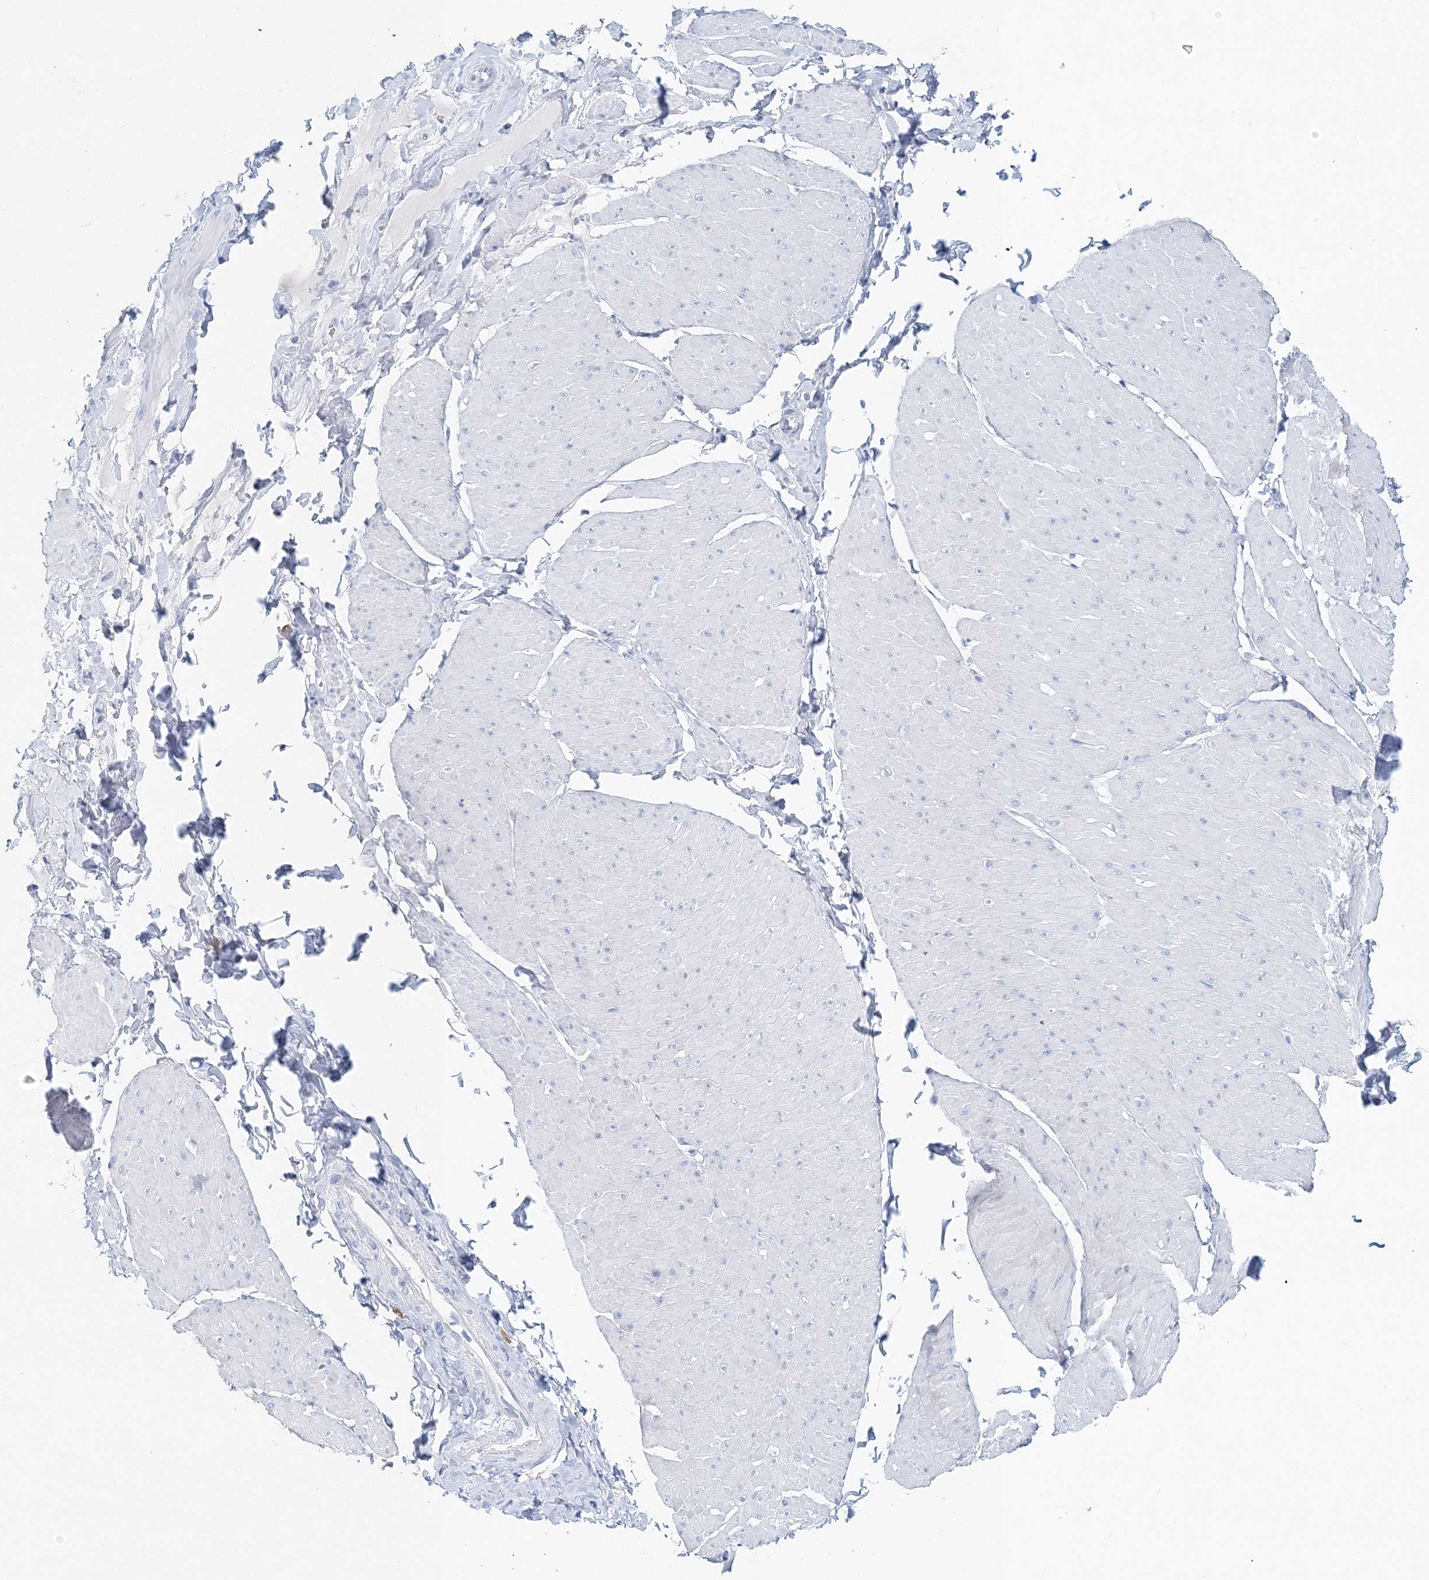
{"staining": {"intensity": "negative", "quantity": "none", "location": "none"}, "tissue": "smooth muscle", "cell_type": "Smooth muscle cells", "image_type": "normal", "snomed": [{"axis": "morphology", "description": "Urothelial carcinoma, High grade"}, {"axis": "topography", "description": "Urinary bladder"}], "caption": "Smooth muscle cells show no significant protein staining in unremarkable smooth muscle. (Brightfield microscopy of DAB IHC at high magnification).", "gene": "VILL", "patient": {"sex": "male", "age": 46}}